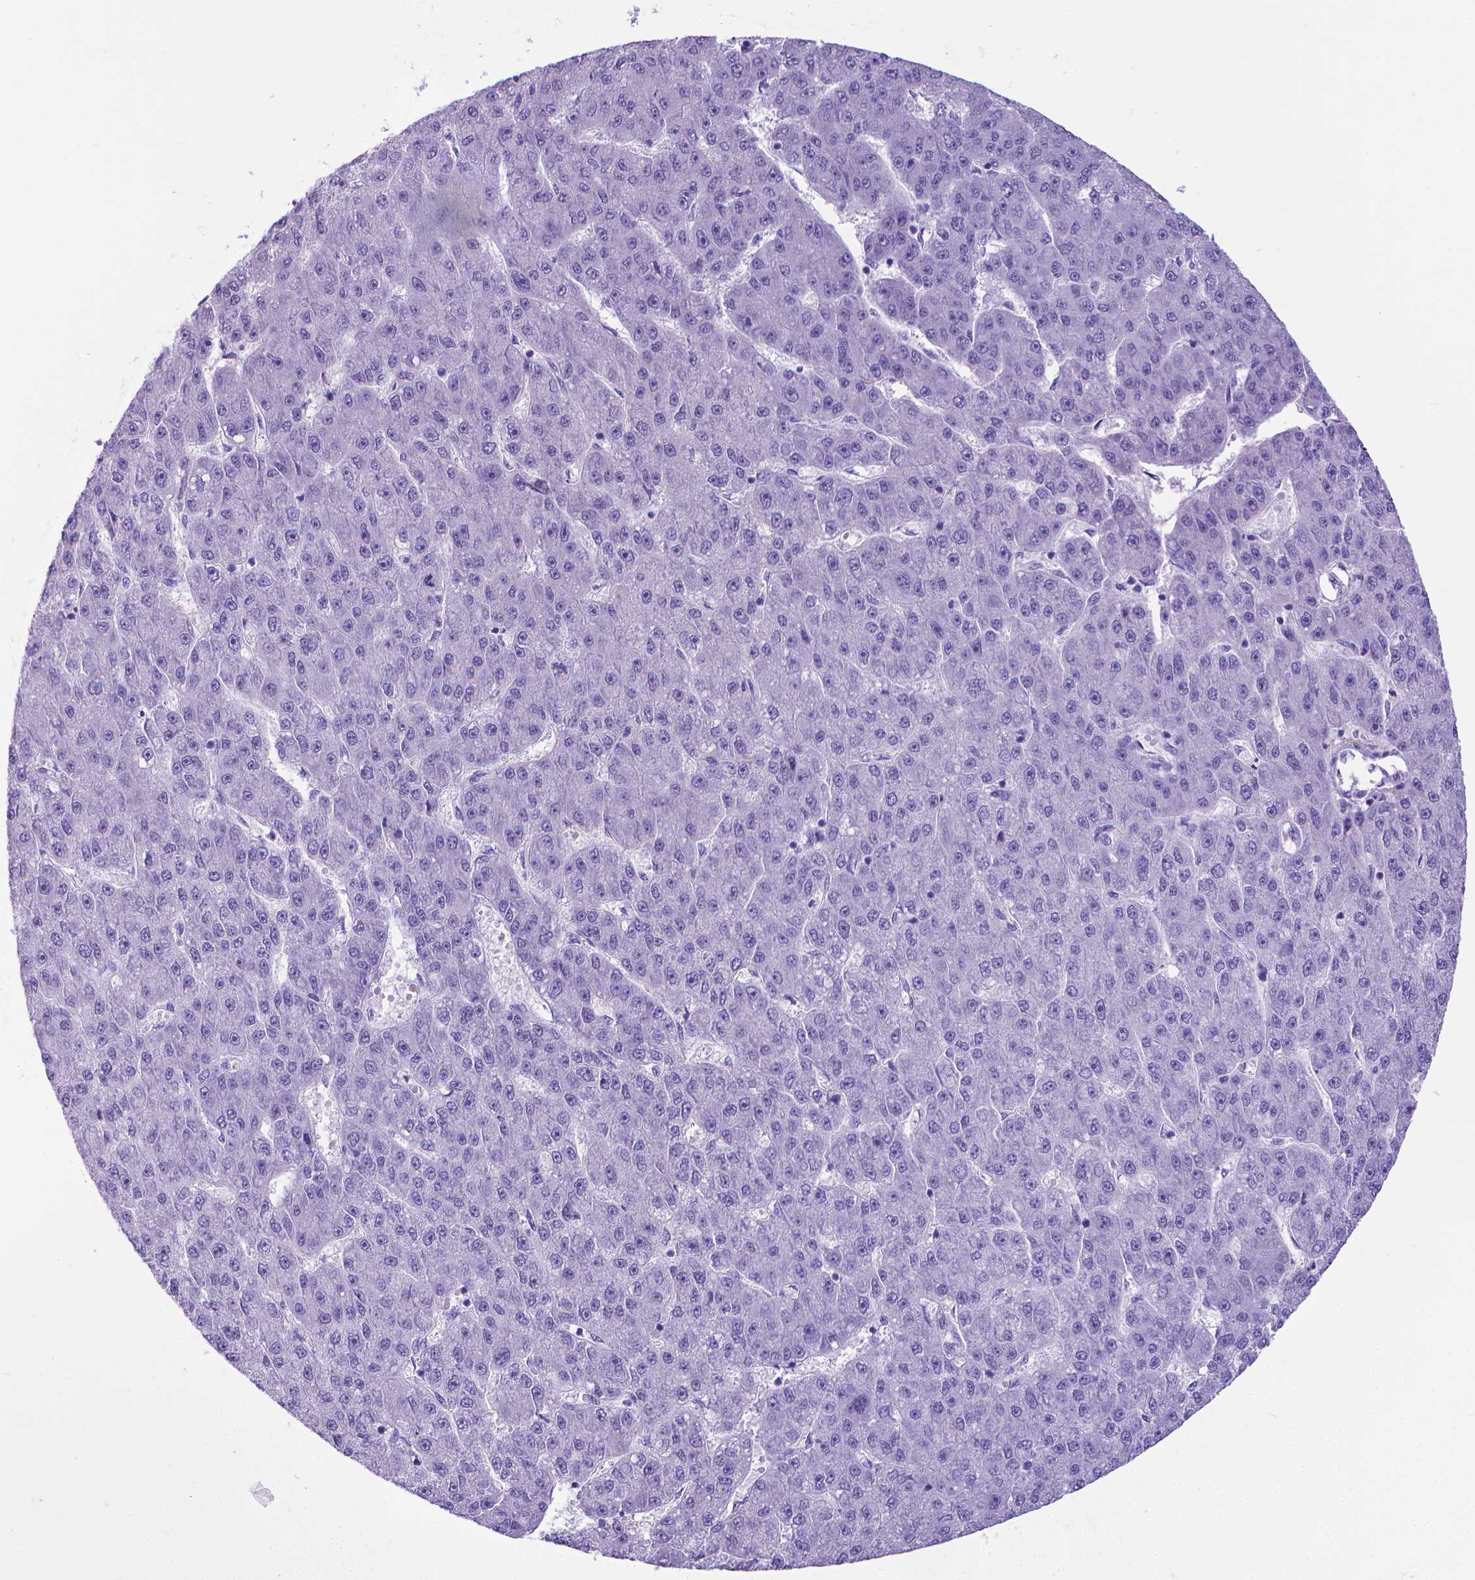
{"staining": {"intensity": "negative", "quantity": "none", "location": "none"}, "tissue": "liver cancer", "cell_type": "Tumor cells", "image_type": "cancer", "snomed": [{"axis": "morphology", "description": "Carcinoma, Hepatocellular, NOS"}, {"axis": "topography", "description": "Liver"}], "caption": "Protein analysis of liver cancer displays no significant positivity in tumor cells. (Stains: DAB immunohistochemistry (IHC) with hematoxylin counter stain, Microscopy: brightfield microscopy at high magnification).", "gene": "MFAP2", "patient": {"sex": "male", "age": 67}}